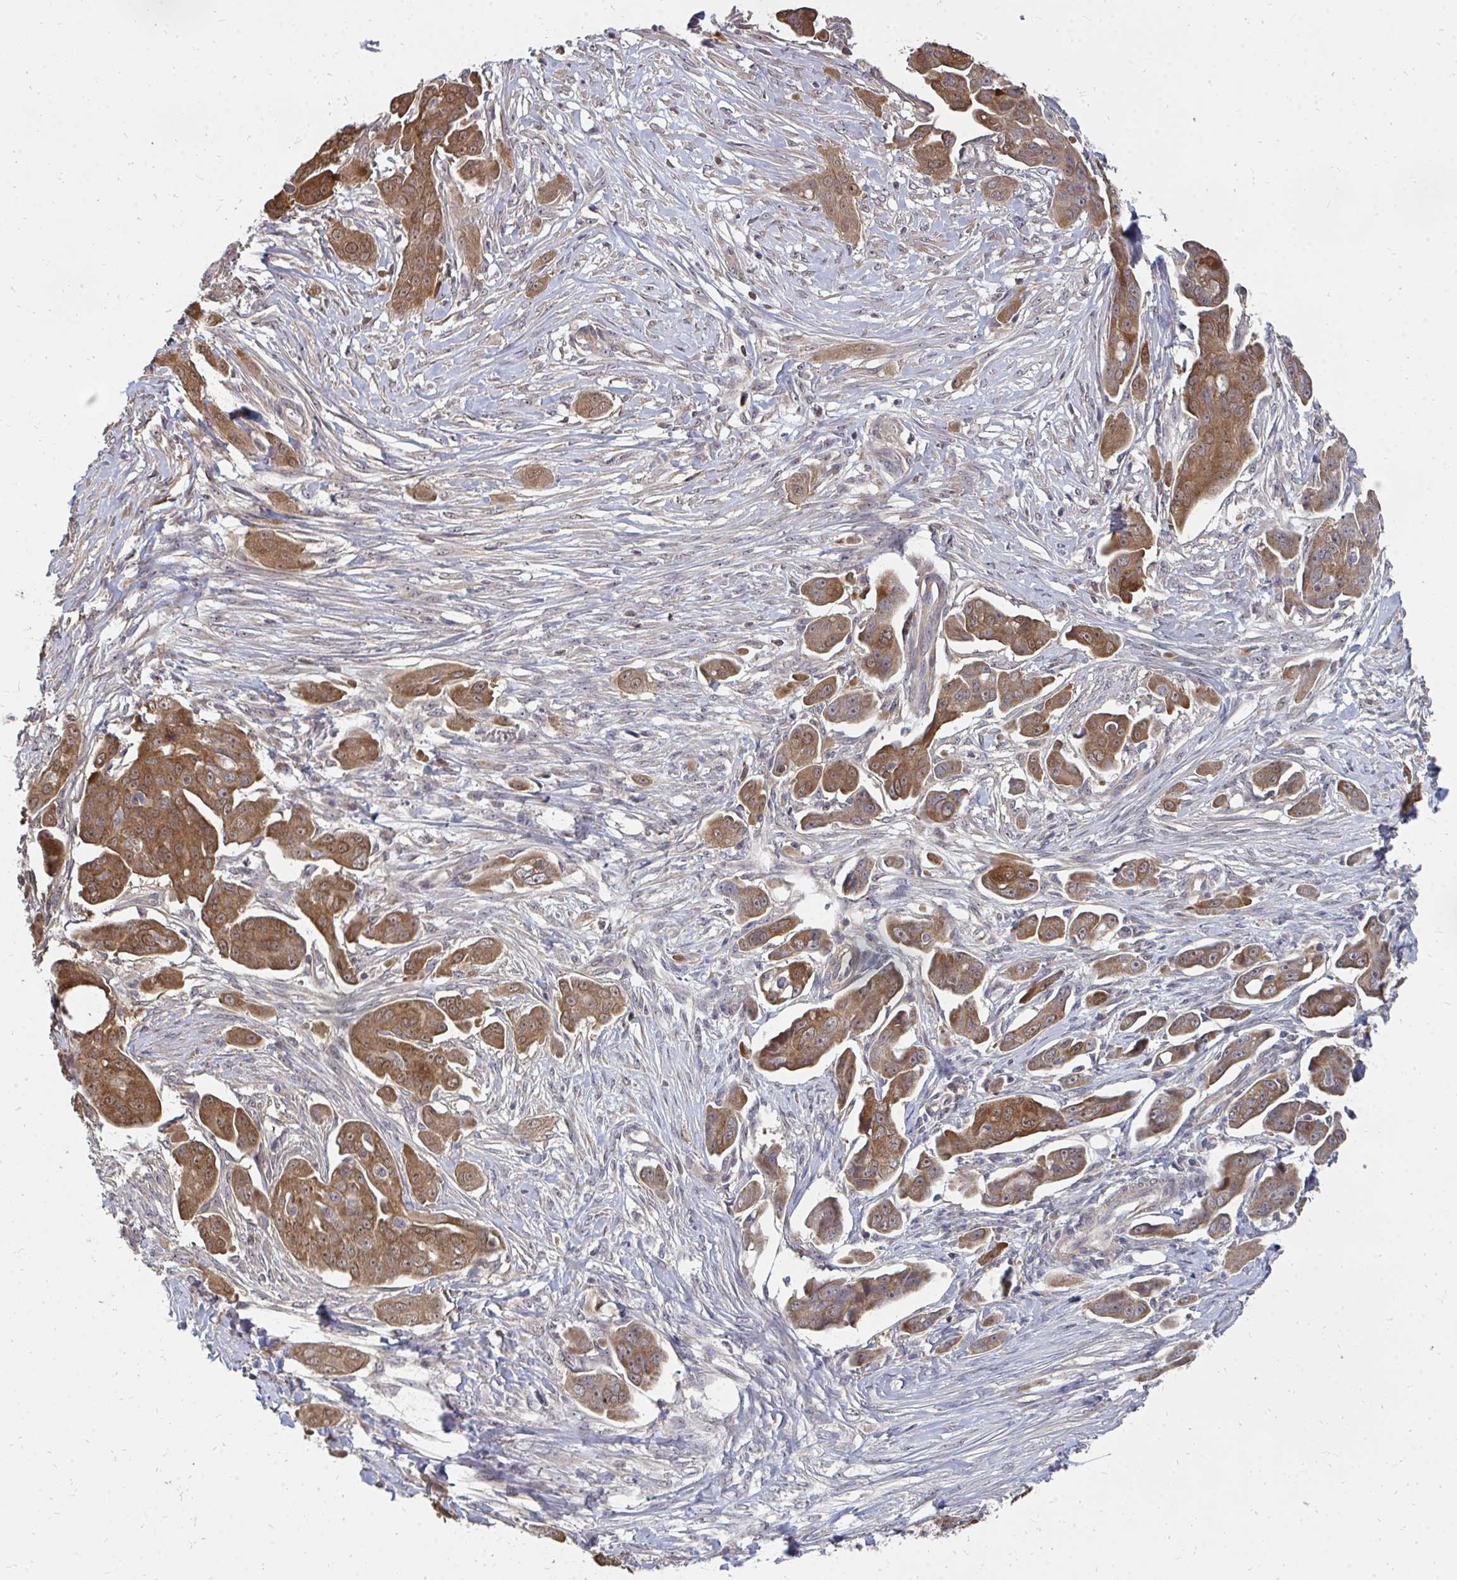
{"staining": {"intensity": "moderate", "quantity": ">75%", "location": "cytoplasmic/membranous"}, "tissue": "ovarian cancer", "cell_type": "Tumor cells", "image_type": "cancer", "snomed": [{"axis": "morphology", "description": "Carcinoma, endometroid"}, {"axis": "topography", "description": "Ovary"}], "caption": "Moderate cytoplasmic/membranous positivity for a protein is appreciated in about >75% of tumor cells of ovarian endometroid carcinoma using immunohistochemistry (IHC).", "gene": "DNAJA2", "patient": {"sex": "female", "age": 70}}